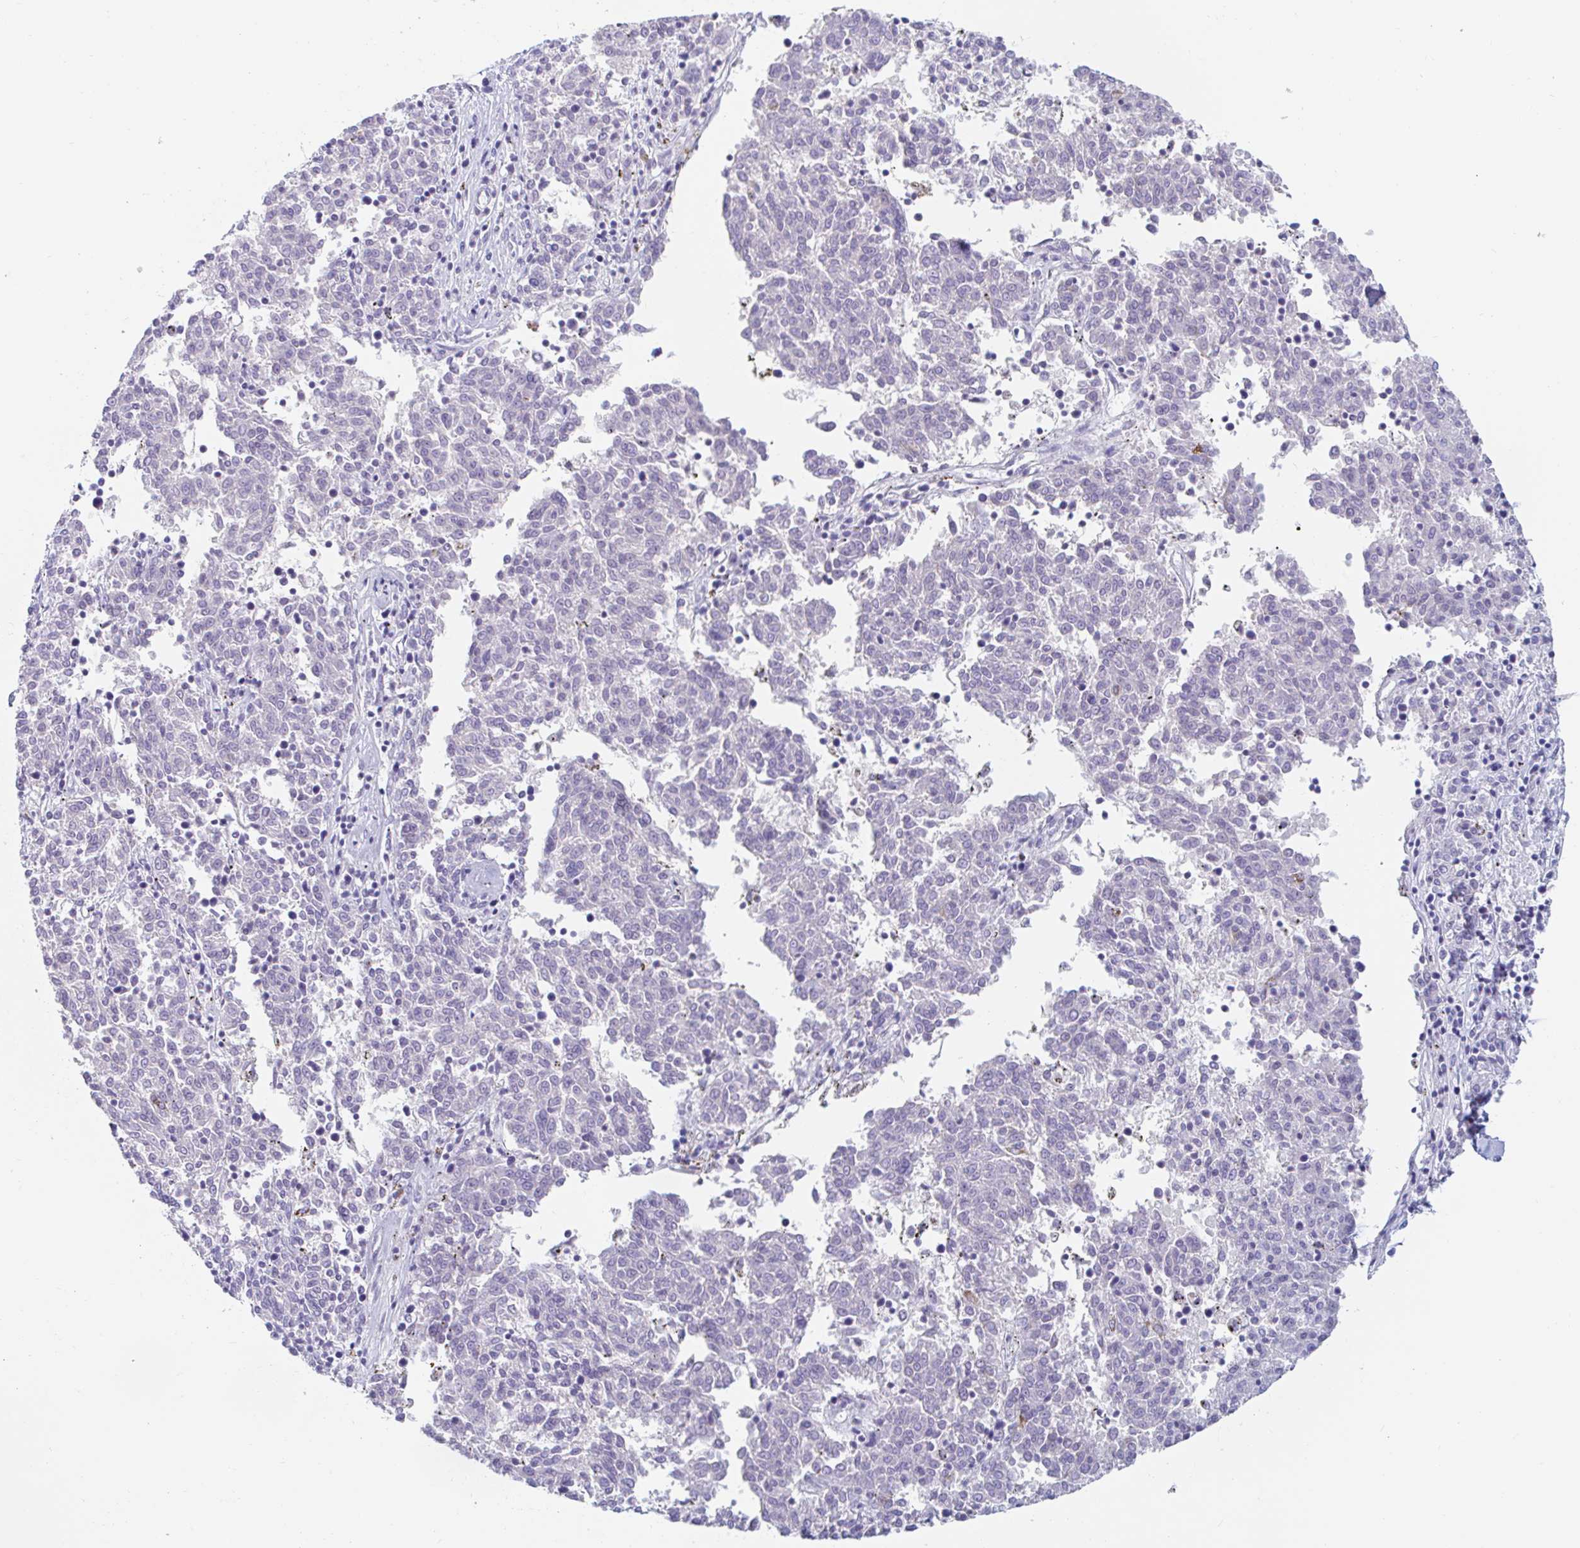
{"staining": {"intensity": "negative", "quantity": "none", "location": "none"}, "tissue": "melanoma", "cell_type": "Tumor cells", "image_type": "cancer", "snomed": [{"axis": "morphology", "description": "Malignant melanoma, NOS"}, {"axis": "topography", "description": "Skin"}], "caption": "Tumor cells are negative for brown protein staining in malignant melanoma.", "gene": "TEX44", "patient": {"sex": "female", "age": 72}}